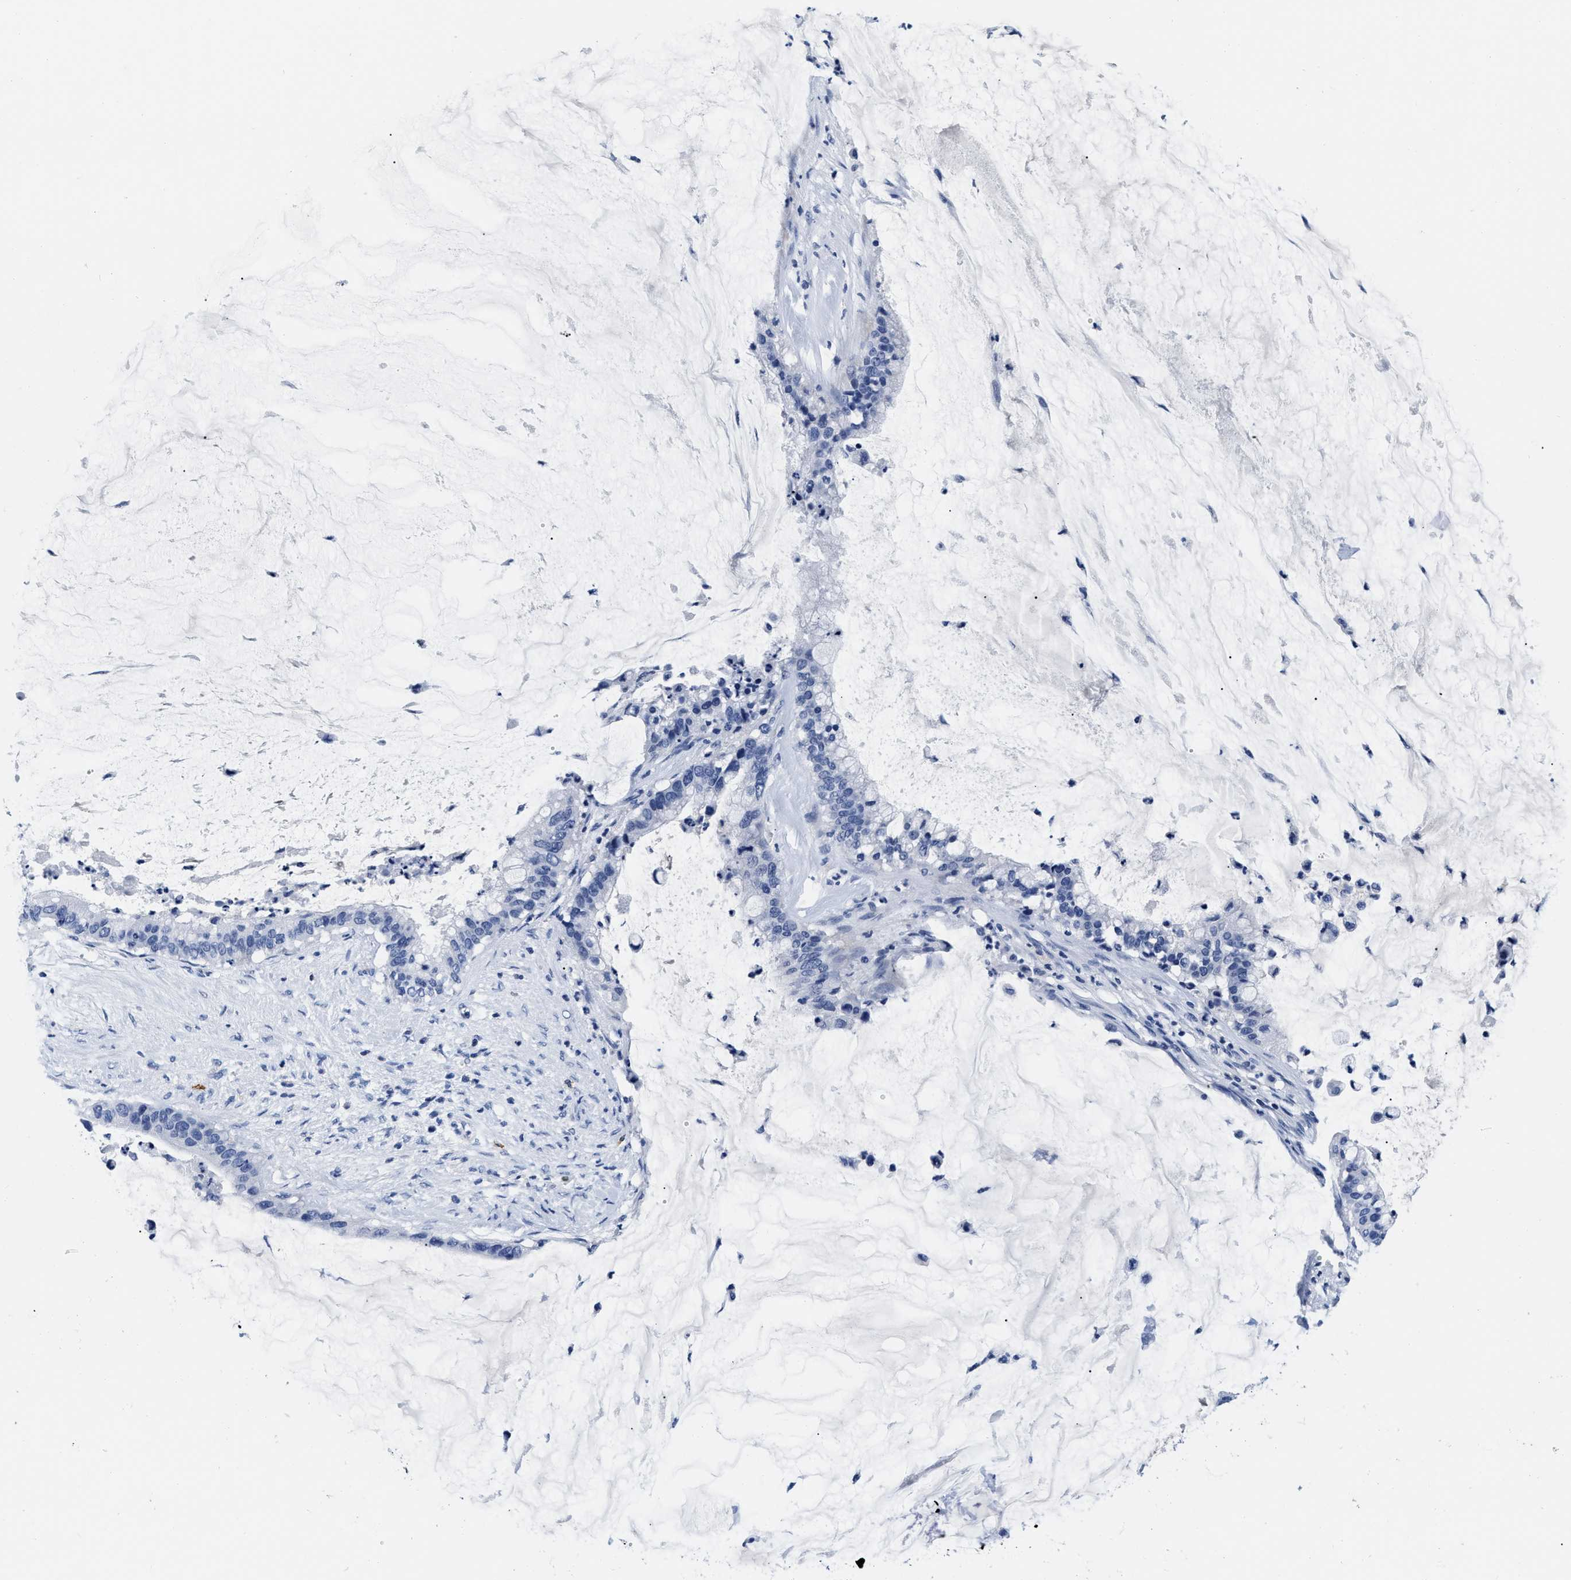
{"staining": {"intensity": "negative", "quantity": "none", "location": "none"}, "tissue": "pancreatic cancer", "cell_type": "Tumor cells", "image_type": "cancer", "snomed": [{"axis": "morphology", "description": "Adenocarcinoma, NOS"}, {"axis": "topography", "description": "Pancreas"}], "caption": "The IHC image has no significant positivity in tumor cells of pancreatic adenocarcinoma tissue.", "gene": "CER1", "patient": {"sex": "male", "age": 41}}